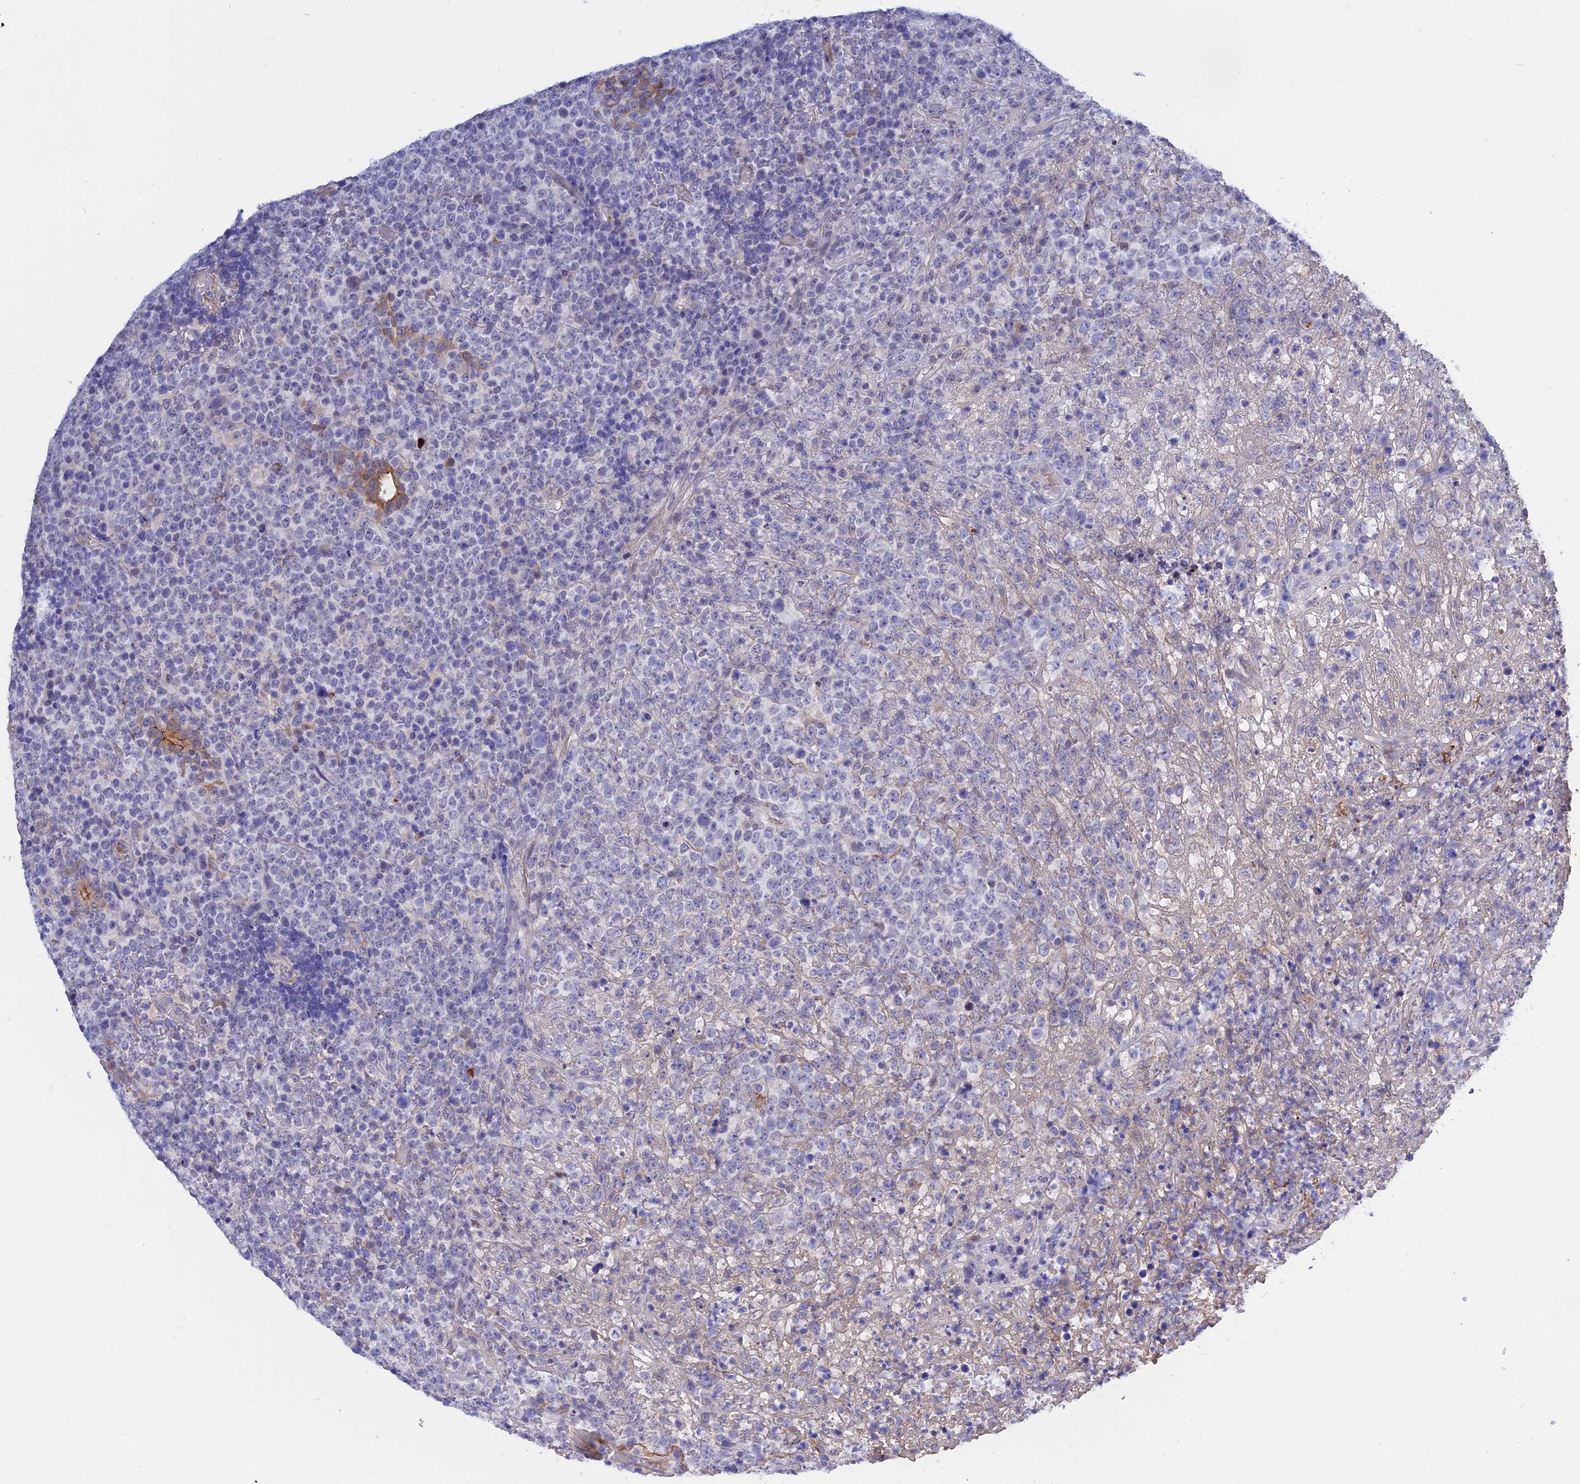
{"staining": {"intensity": "negative", "quantity": "none", "location": "none"}, "tissue": "lymphoma", "cell_type": "Tumor cells", "image_type": "cancer", "snomed": [{"axis": "morphology", "description": "Malignant lymphoma, non-Hodgkin's type, High grade"}, {"axis": "topography", "description": "Colon"}], "caption": "Immunohistochemistry (IHC) histopathology image of neoplastic tissue: human lymphoma stained with DAB shows no significant protein expression in tumor cells. The staining was performed using DAB (3,3'-diaminobenzidine) to visualize the protein expression in brown, while the nuclei were stained in blue with hematoxylin (Magnification: 20x).", "gene": "GK5", "patient": {"sex": "female", "age": 53}}